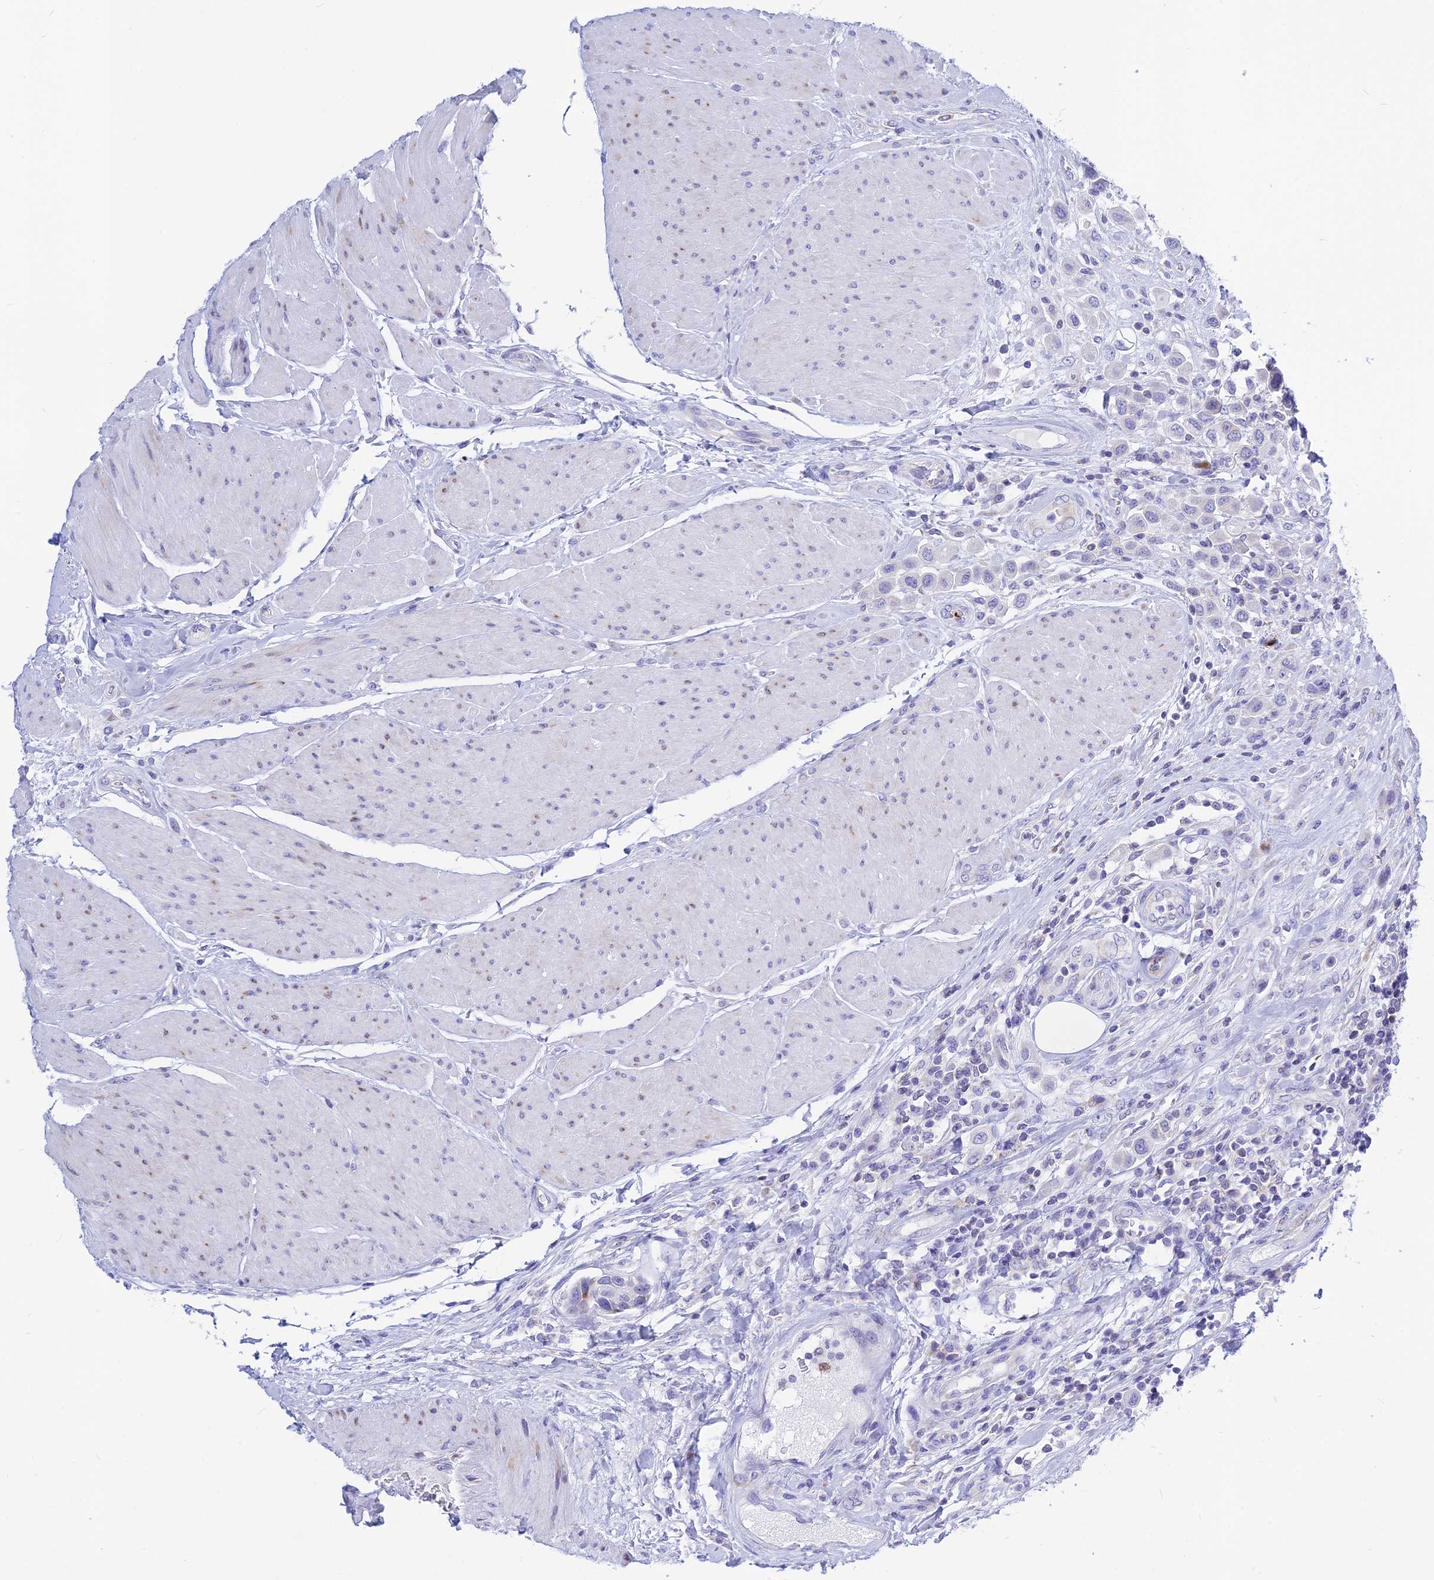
{"staining": {"intensity": "negative", "quantity": "none", "location": "none"}, "tissue": "urothelial cancer", "cell_type": "Tumor cells", "image_type": "cancer", "snomed": [{"axis": "morphology", "description": "Urothelial carcinoma, High grade"}, {"axis": "topography", "description": "Urinary bladder"}], "caption": "Immunohistochemistry histopathology image of neoplastic tissue: human high-grade urothelial carcinoma stained with DAB (3,3'-diaminobenzidine) reveals no significant protein positivity in tumor cells.", "gene": "CNOT6", "patient": {"sex": "male", "age": 50}}